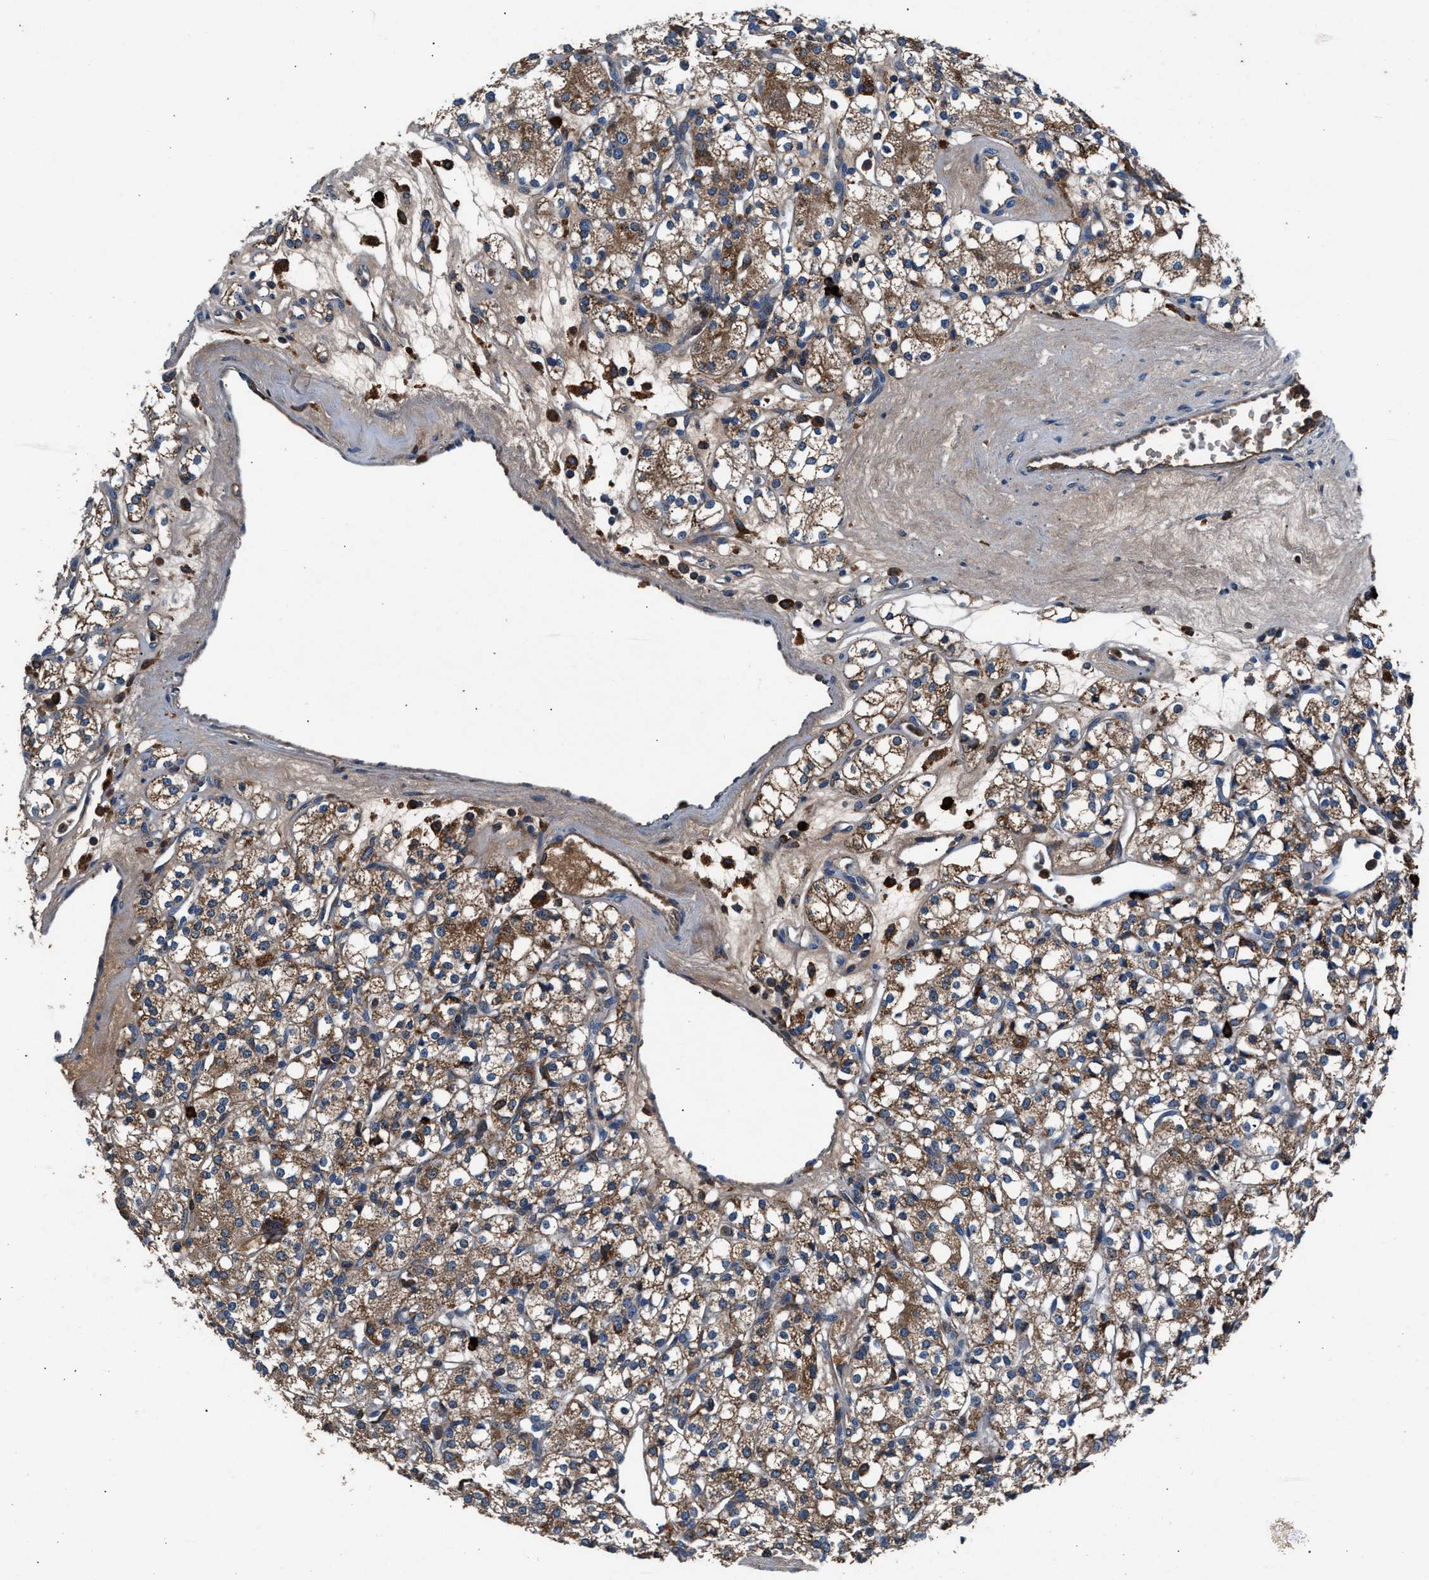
{"staining": {"intensity": "moderate", "quantity": ">75%", "location": "cytoplasmic/membranous"}, "tissue": "renal cancer", "cell_type": "Tumor cells", "image_type": "cancer", "snomed": [{"axis": "morphology", "description": "Adenocarcinoma, NOS"}, {"axis": "topography", "description": "Kidney"}], "caption": "Protein positivity by IHC displays moderate cytoplasmic/membranous expression in approximately >75% of tumor cells in renal adenocarcinoma.", "gene": "FAM221A", "patient": {"sex": "male", "age": 77}}